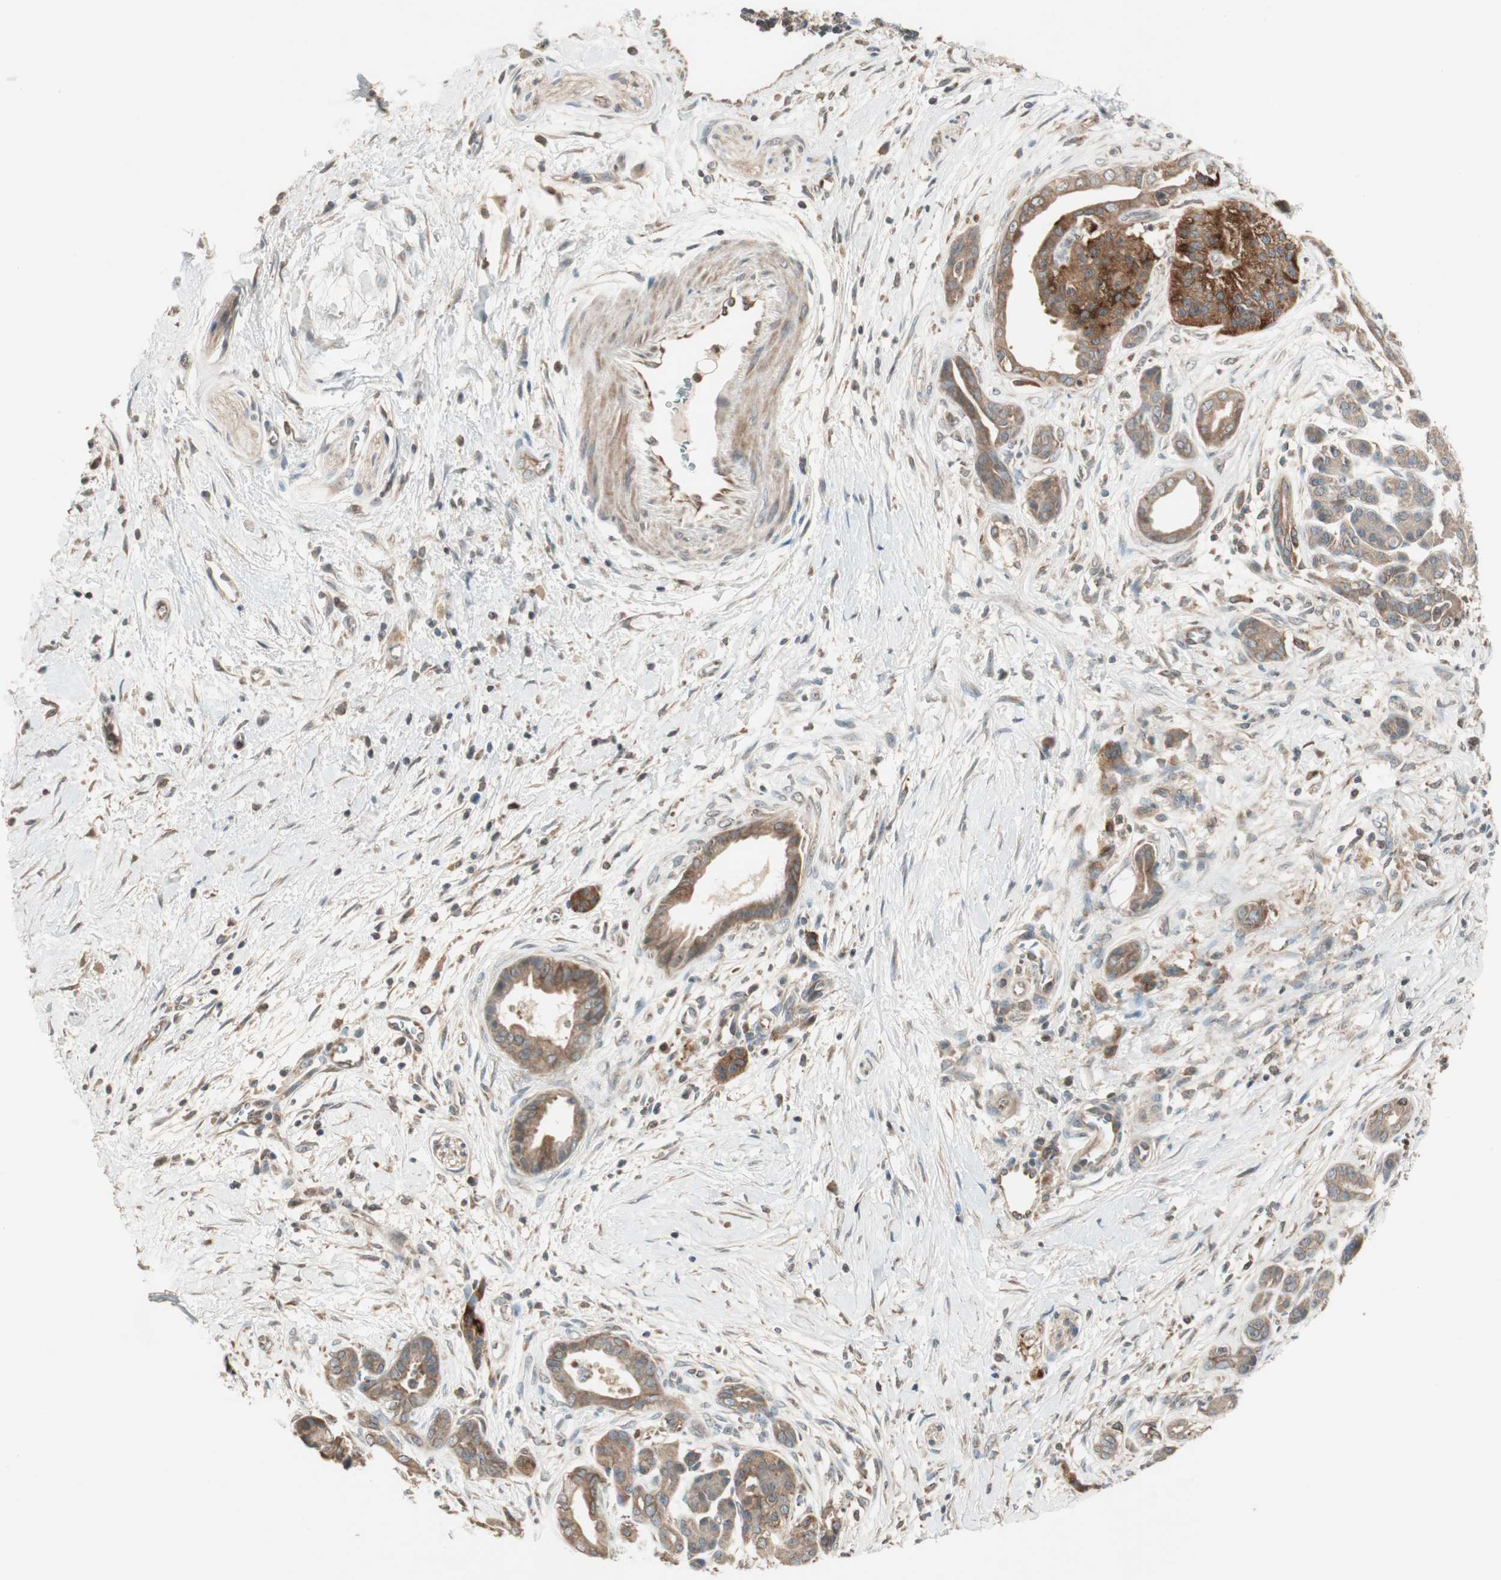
{"staining": {"intensity": "moderate", "quantity": ">75%", "location": "cytoplasmic/membranous"}, "tissue": "pancreatic cancer", "cell_type": "Tumor cells", "image_type": "cancer", "snomed": [{"axis": "morphology", "description": "Adenocarcinoma, NOS"}, {"axis": "topography", "description": "Pancreas"}], "caption": "The immunohistochemical stain highlights moderate cytoplasmic/membranous staining in tumor cells of pancreatic cancer tissue.", "gene": "ATP6AP2", "patient": {"sex": "male", "age": 59}}